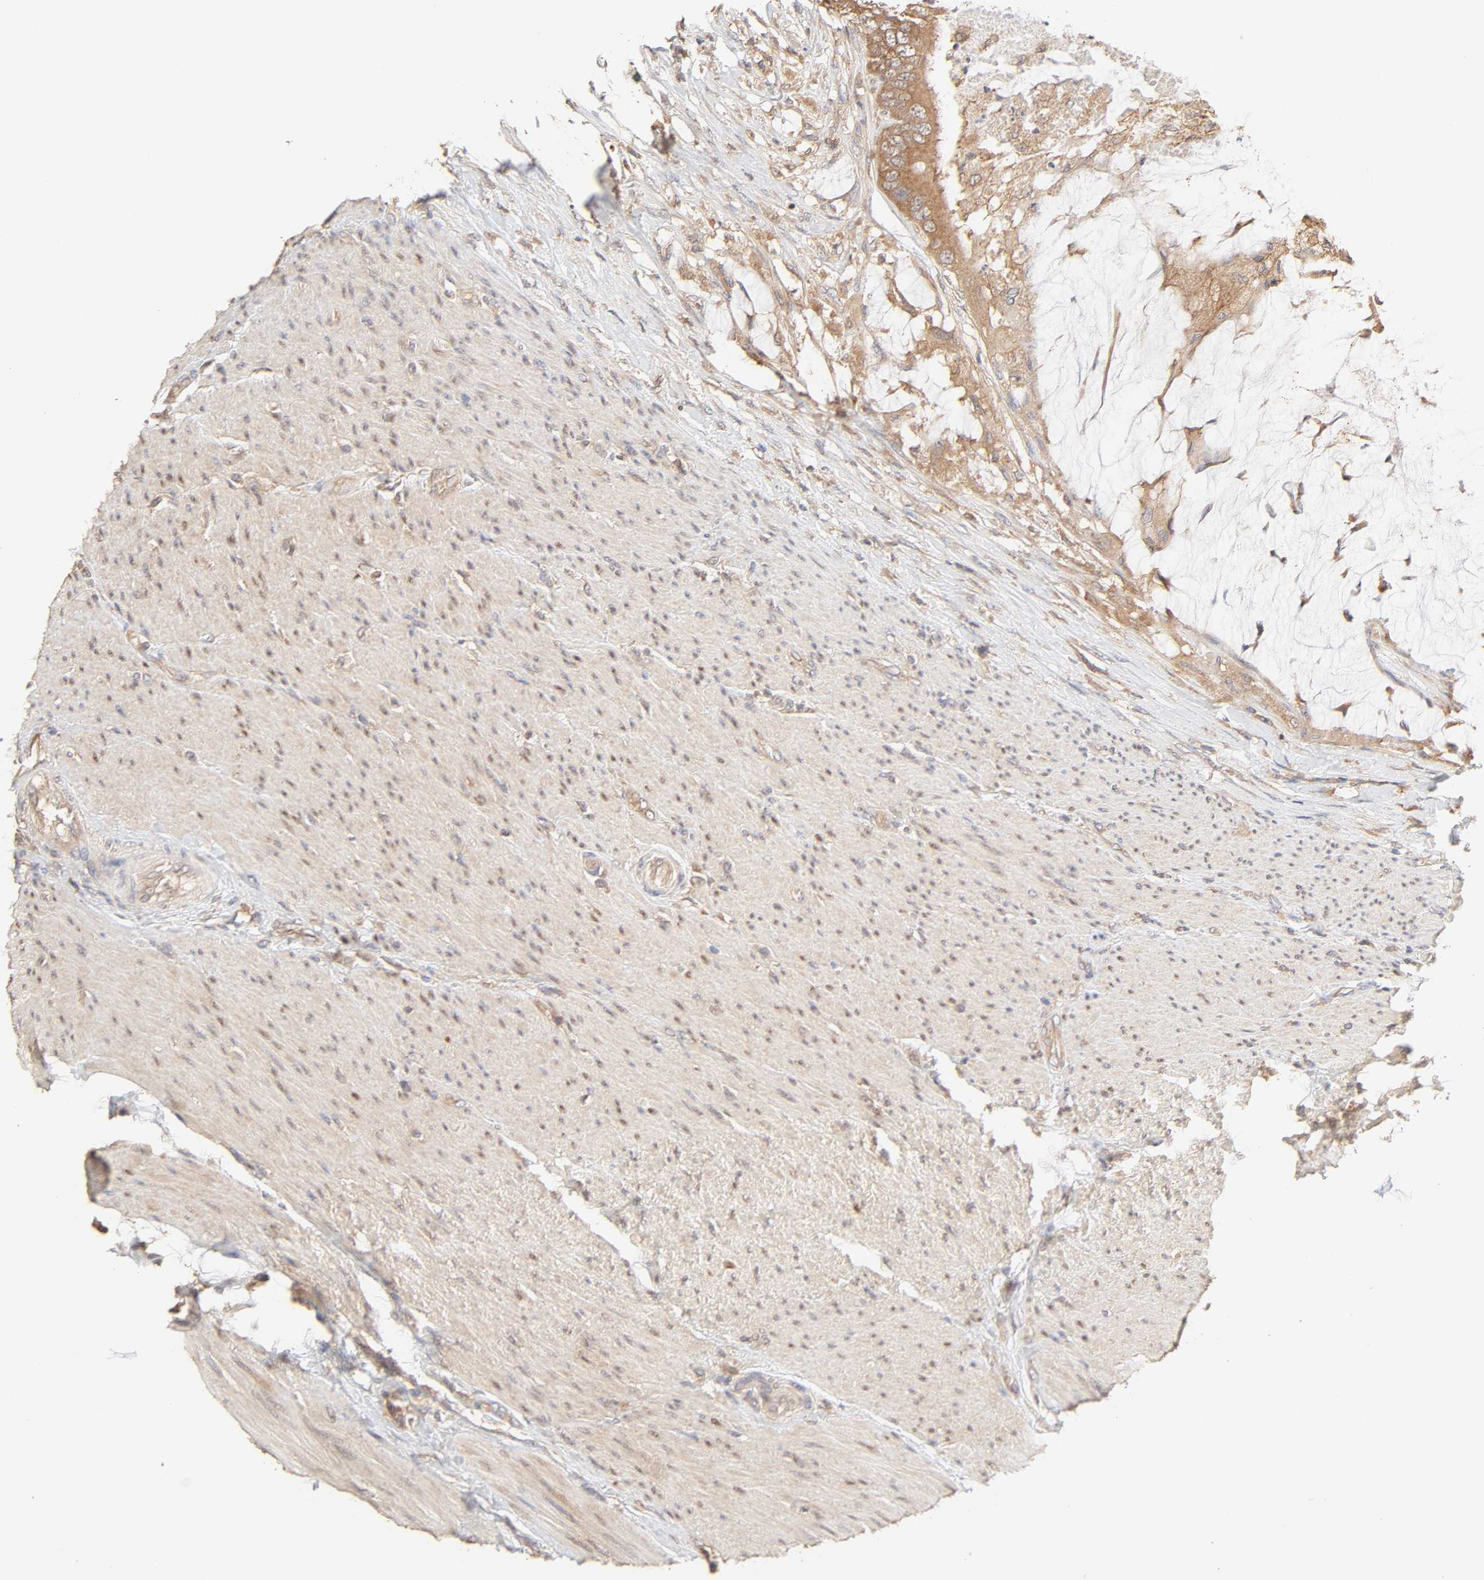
{"staining": {"intensity": "moderate", "quantity": ">75%", "location": "cytoplasmic/membranous"}, "tissue": "colorectal cancer", "cell_type": "Tumor cells", "image_type": "cancer", "snomed": [{"axis": "morphology", "description": "Adenocarcinoma, NOS"}, {"axis": "topography", "description": "Rectum"}], "caption": "DAB (3,3'-diaminobenzidine) immunohistochemical staining of human colorectal cancer (adenocarcinoma) displays moderate cytoplasmic/membranous protein staining in approximately >75% of tumor cells.", "gene": "AP1G2", "patient": {"sex": "female", "age": 77}}